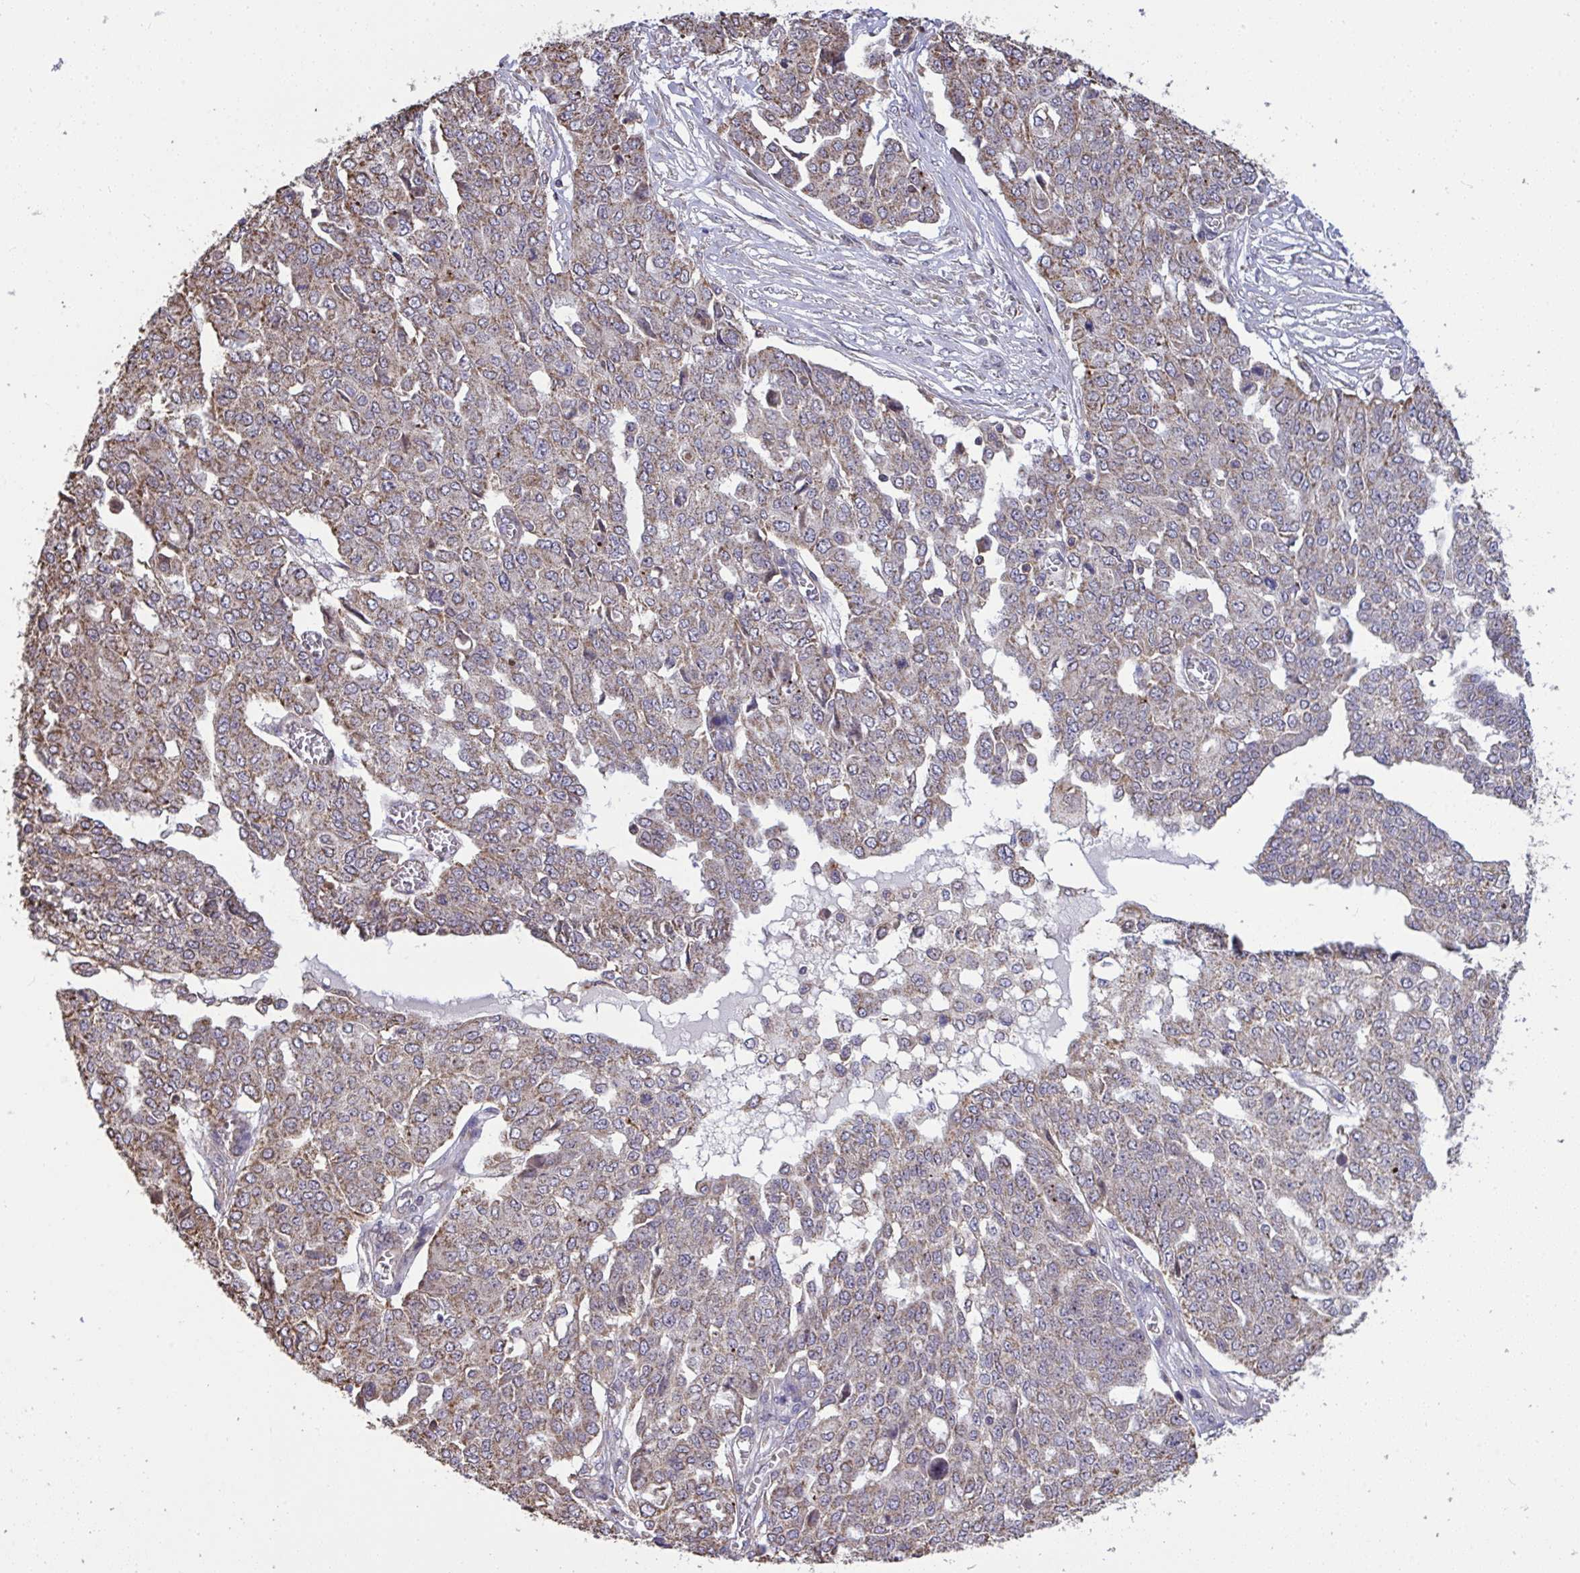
{"staining": {"intensity": "weak", "quantity": "25%-75%", "location": "cytoplasmic/membranous"}, "tissue": "ovarian cancer", "cell_type": "Tumor cells", "image_type": "cancer", "snomed": [{"axis": "morphology", "description": "Cystadenocarcinoma, serous, NOS"}, {"axis": "topography", "description": "Soft tissue"}, {"axis": "topography", "description": "Ovary"}], "caption": "Immunohistochemistry (IHC) micrograph of neoplastic tissue: ovarian cancer stained using IHC shows low levels of weak protein expression localized specifically in the cytoplasmic/membranous of tumor cells, appearing as a cytoplasmic/membranous brown color.", "gene": "PPM1H", "patient": {"sex": "female", "age": 57}}